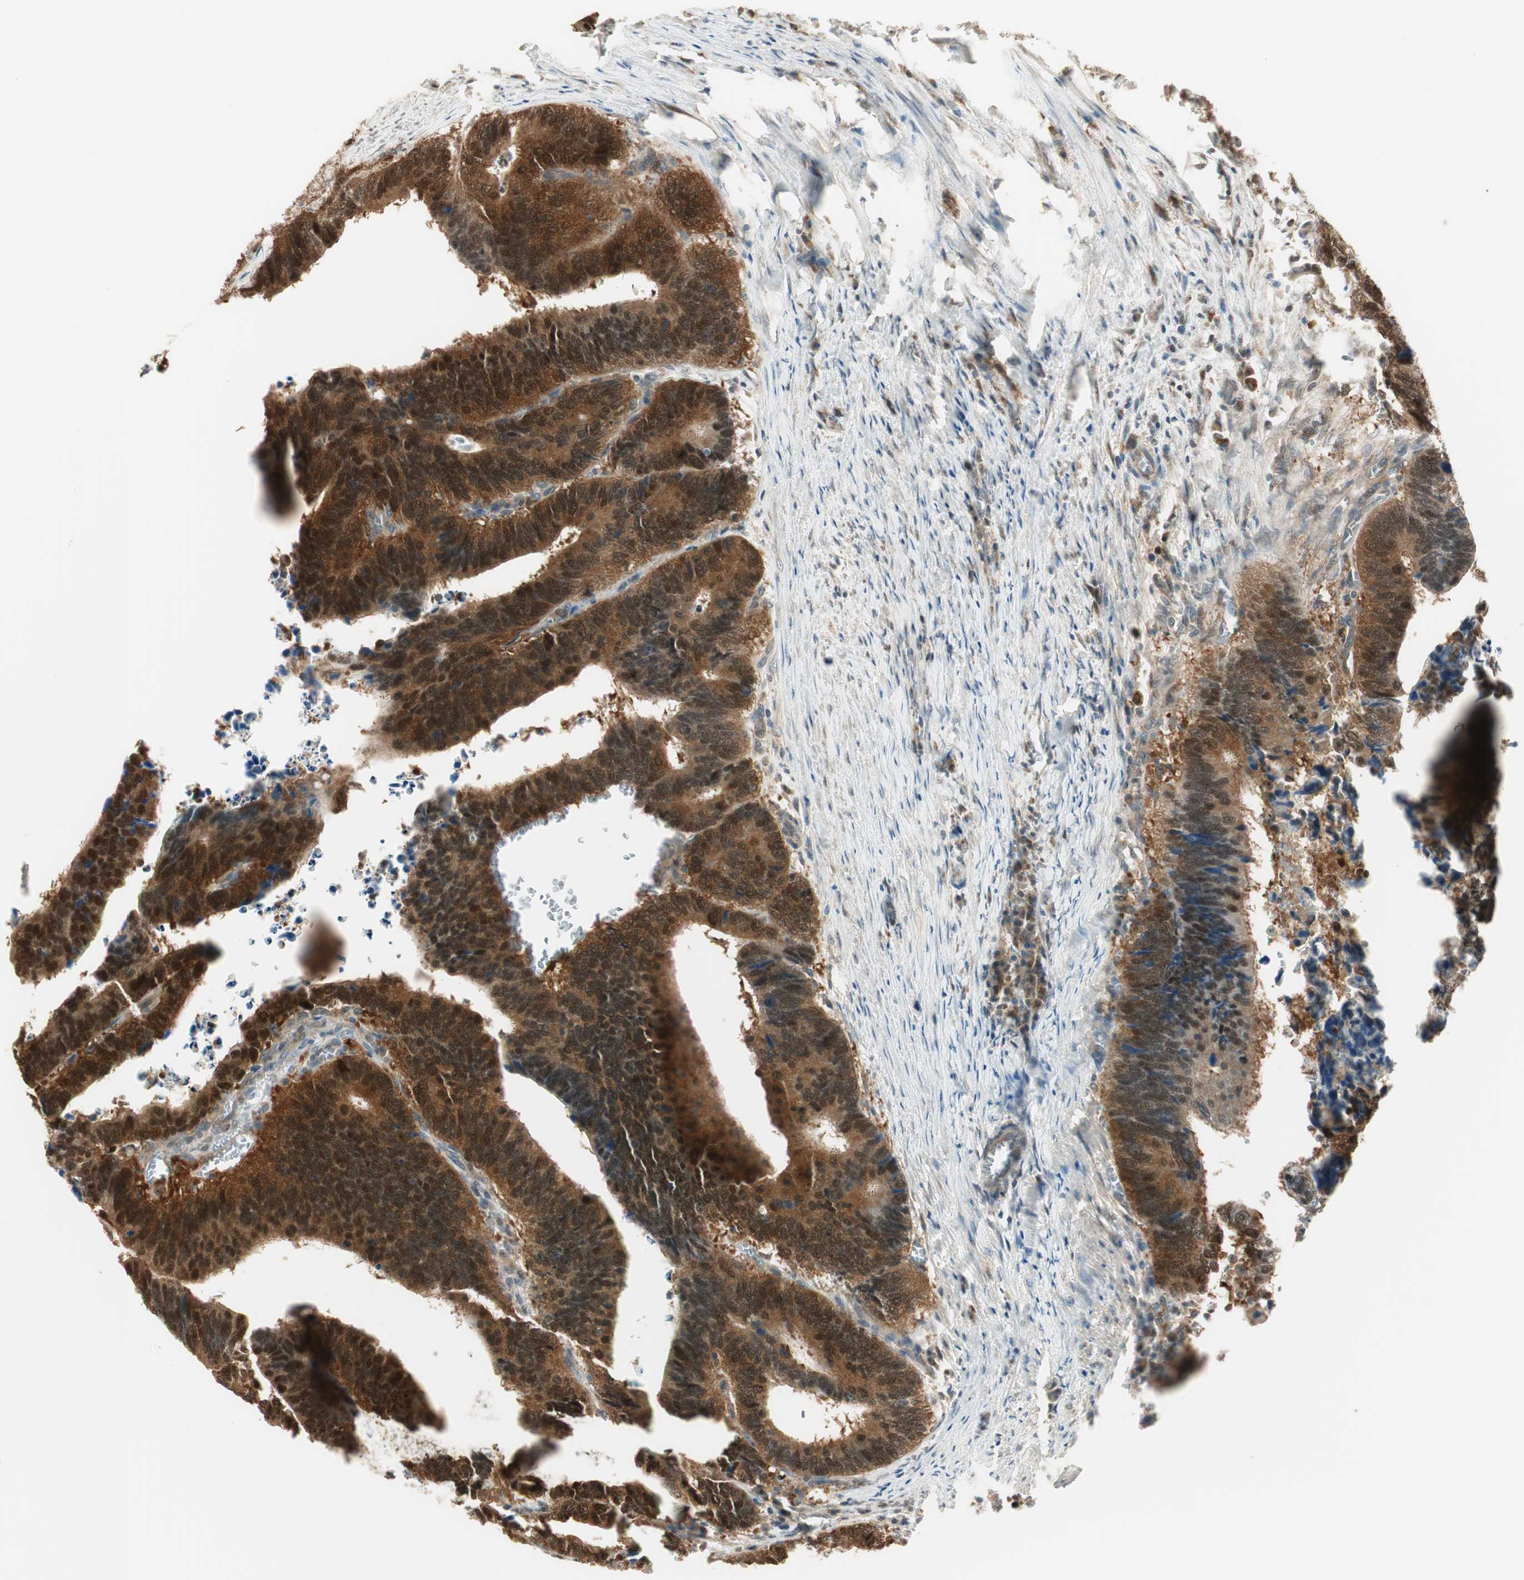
{"staining": {"intensity": "moderate", "quantity": ">75%", "location": "cytoplasmic/membranous,nuclear"}, "tissue": "colorectal cancer", "cell_type": "Tumor cells", "image_type": "cancer", "snomed": [{"axis": "morphology", "description": "Adenocarcinoma, NOS"}, {"axis": "topography", "description": "Colon"}], "caption": "Immunohistochemistry (IHC) of colorectal cancer (adenocarcinoma) reveals medium levels of moderate cytoplasmic/membranous and nuclear positivity in approximately >75% of tumor cells.", "gene": "IPO5", "patient": {"sex": "male", "age": 72}}